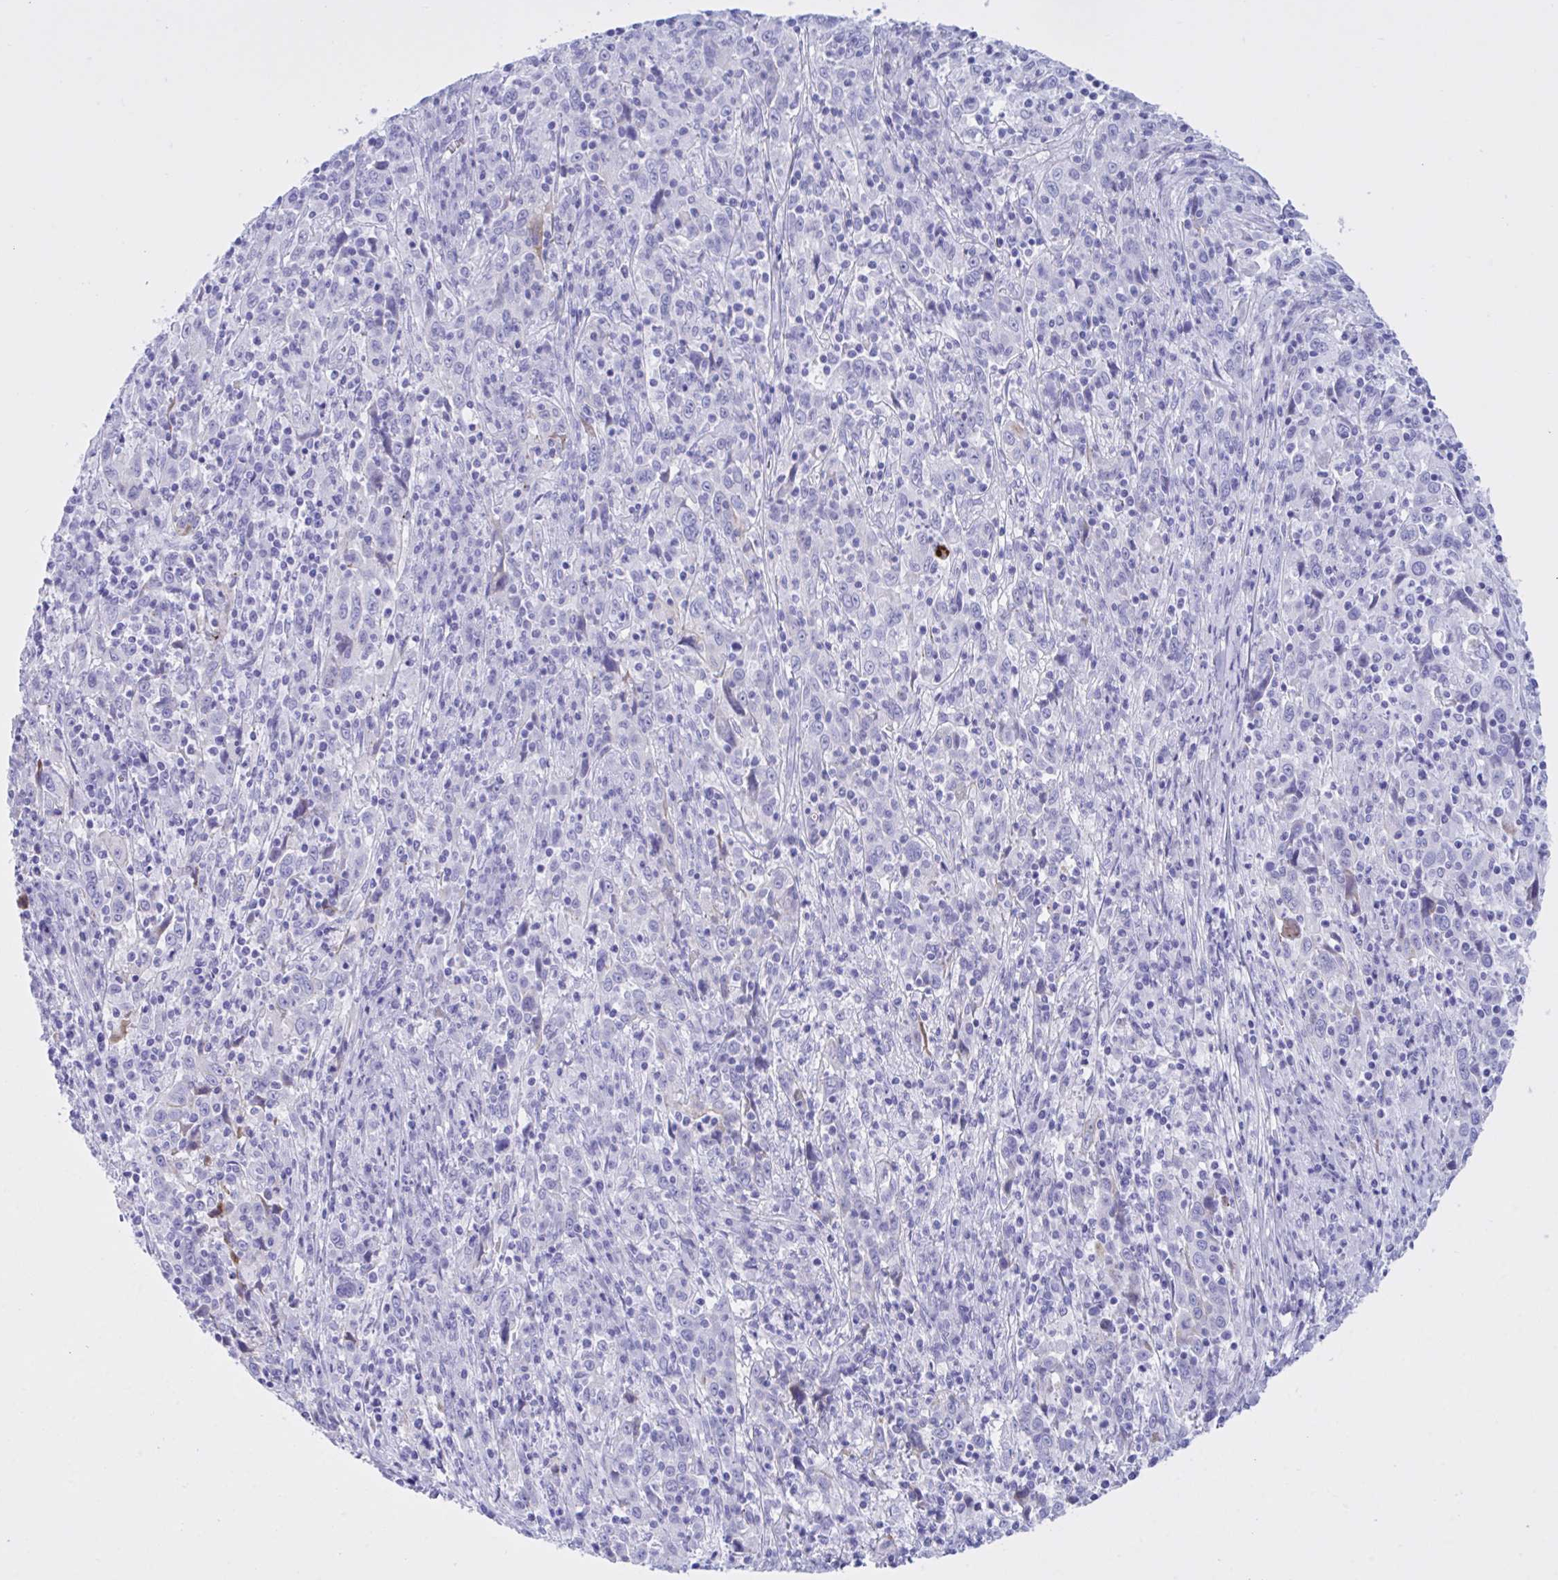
{"staining": {"intensity": "negative", "quantity": "none", "location": "none"}, "tissue": "cervical cancer", "cell_type": "Tumor cells", "image_type": "cancer", "snomed": [{"axis": "morphology", "description": "Squamous cell carcinoma, NOS"}, {"axis": "topography", "description": "Cervix"}], "caption": "Cervical squamous cell carcinoma was stained to show a protein in brown. There is no significant expression in tumor cells.", "gene": "BEX5", "patient": {"sex": "female", "age": 46}}